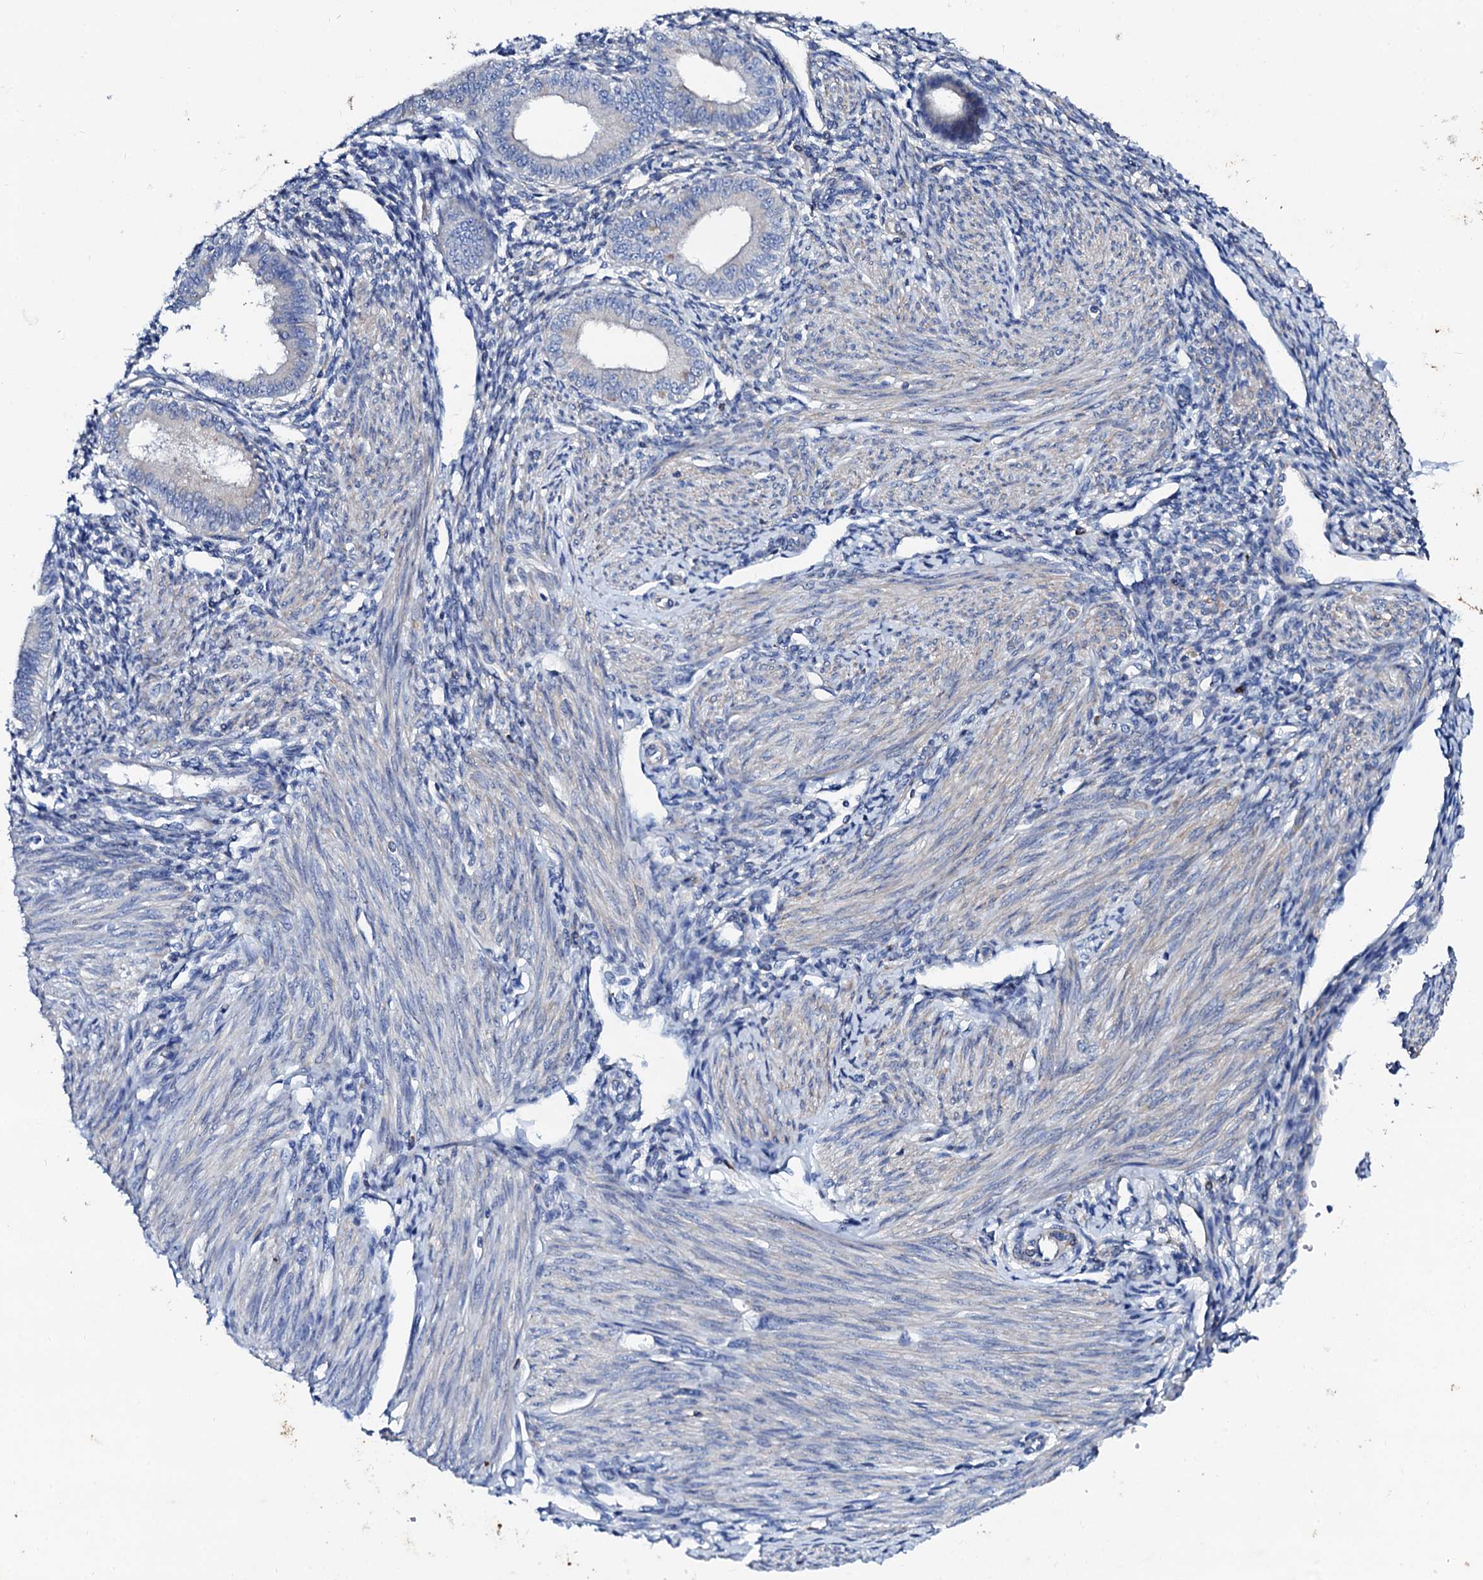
{"staining": {"intensity": "negative", "quantity": "none", "location": "none"}, "tissue": "endometrium", "cell_type": "Cells in endometrial stroma", "image_type": "normal", "snomed": [{"axis": "morphology", "description": "Normal tissue, NOS"}, {"axis": "topography", "description": "Uterus"}, {"axis": "topography", "description": "Endometrium"}], "caption": "IHC of benign human endometrium demonstrates no staining in cells in endometrial stroma.", "gene": "GLB1L3", "patient": {"sex": "female", "age": 48}}